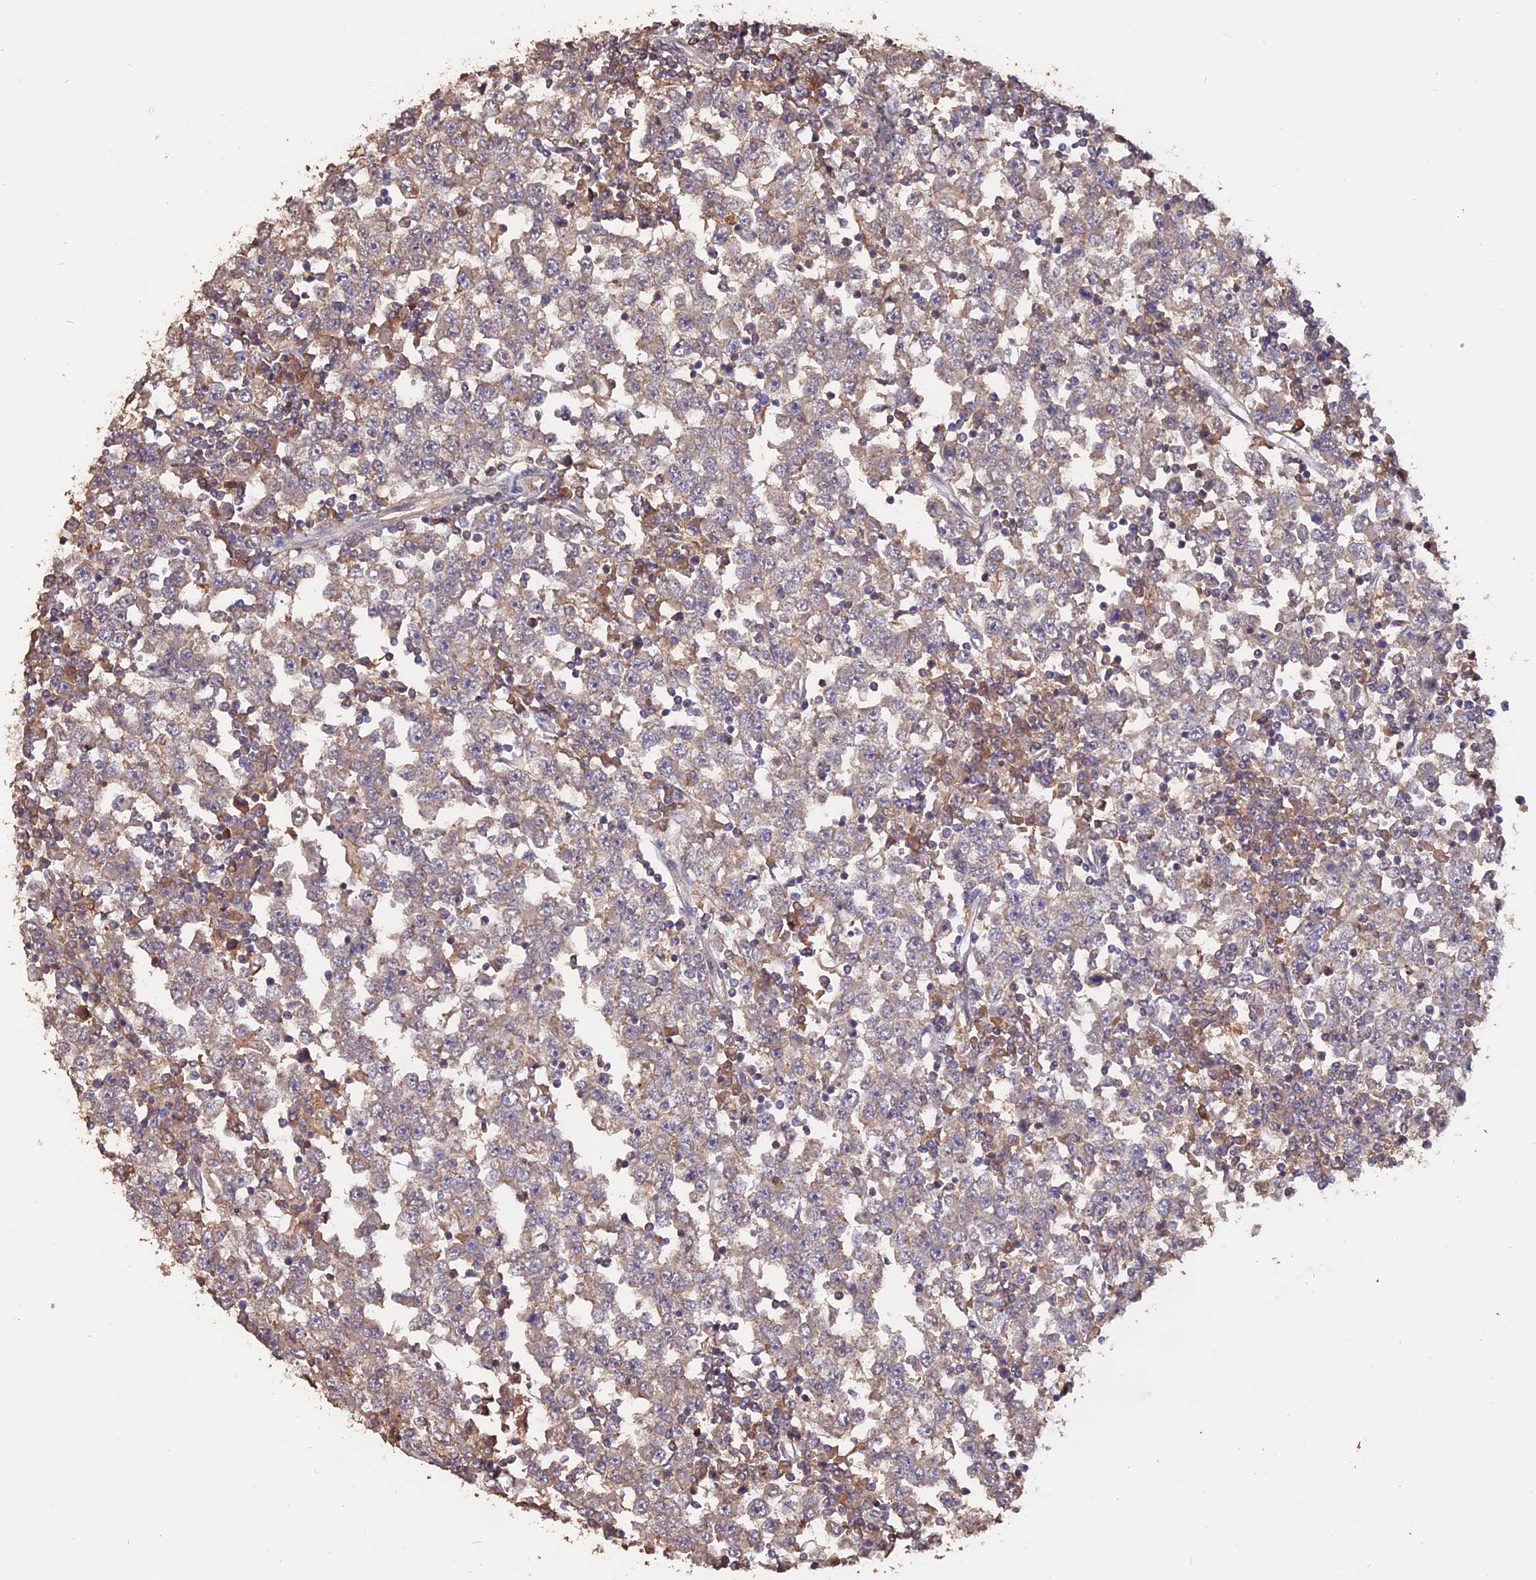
{"staining": {"intensity": "weak", "quantity": "<25%", "location": "cytoplasmic/membranous"}, "tissue": "testis cancer", "cell_type": "Tumor cells", "image_type": "cancer", "snomed": [{"axis": "morphology", "description": "Seminoma, NOS"}, {"axis": "topography", "description": "Testis"}], "caption": "DAB (3,3'-diaminobenzidine) immunohistochemical staining of human seminoma (testis) demonstrates no significant positivity in tumor cells.", "gene": "RASAL1", "patient": {"sex": "male", "age": 65}}